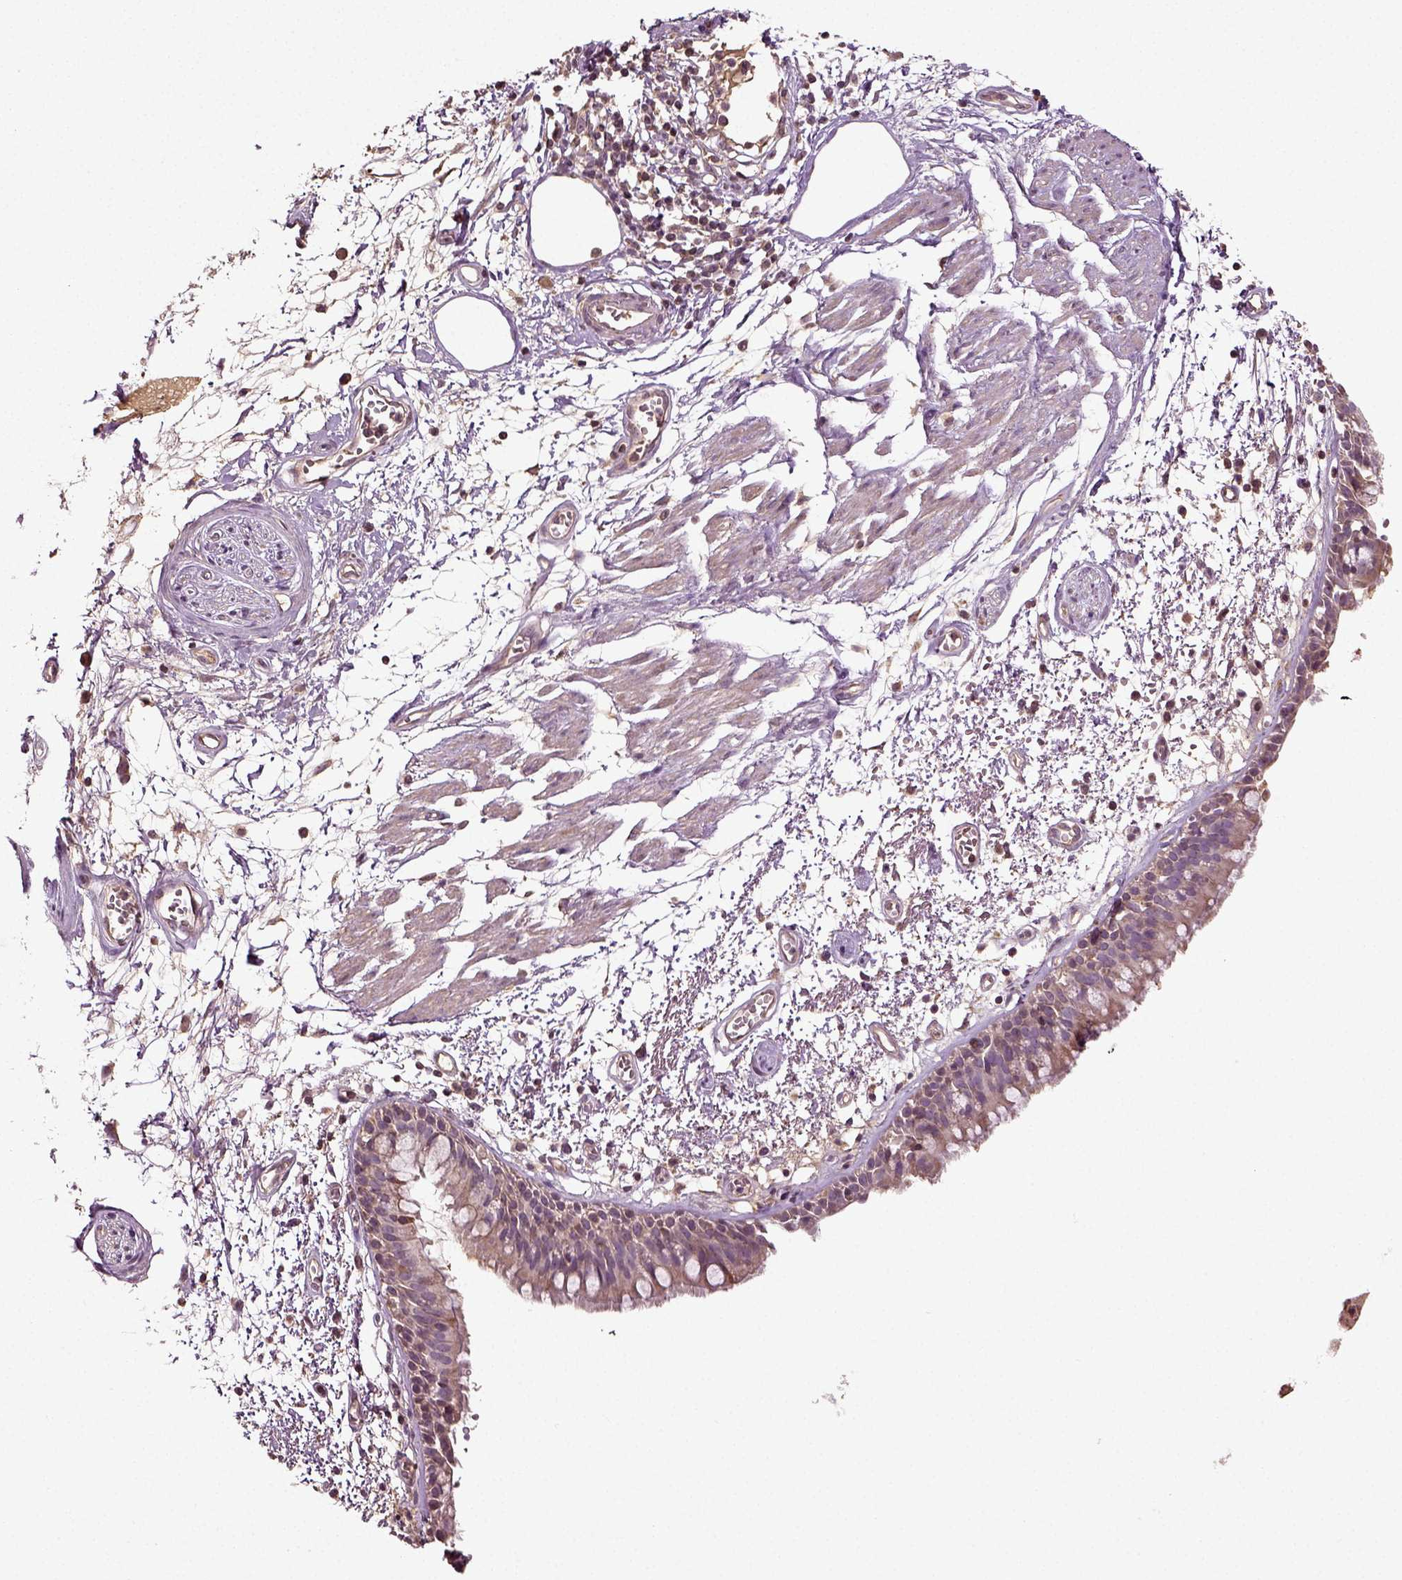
{"staining": {"intensity": "weak", "quantity": "25%-75%", "location": "cytoplasmic/membranous"}, "tissue": "bronchus", "cell_type": "Respiratory epithelial cells", "image_type": "normal", "snomed": [{"axis": "morphology", "description": "Normal tissue, NOS"}, {"axis": "morphology", "description": "Squamous cell carcinoma, NOS"}, {"axis": "topography", "description": "Cartilage tissue"}, {"axis": "topography", "description": "Bronchus"}, {"axis": "topography", "description": "Lung"}], "caption": "Approximately 25%-75% of respiratory epithelial cells in normal bronchus show weak cytoplasmic/membranous protein expression as visualized by brown immunohistochemical staining.", "gene": "ERV3", "patient": {"sex": "male", "age": 66}}